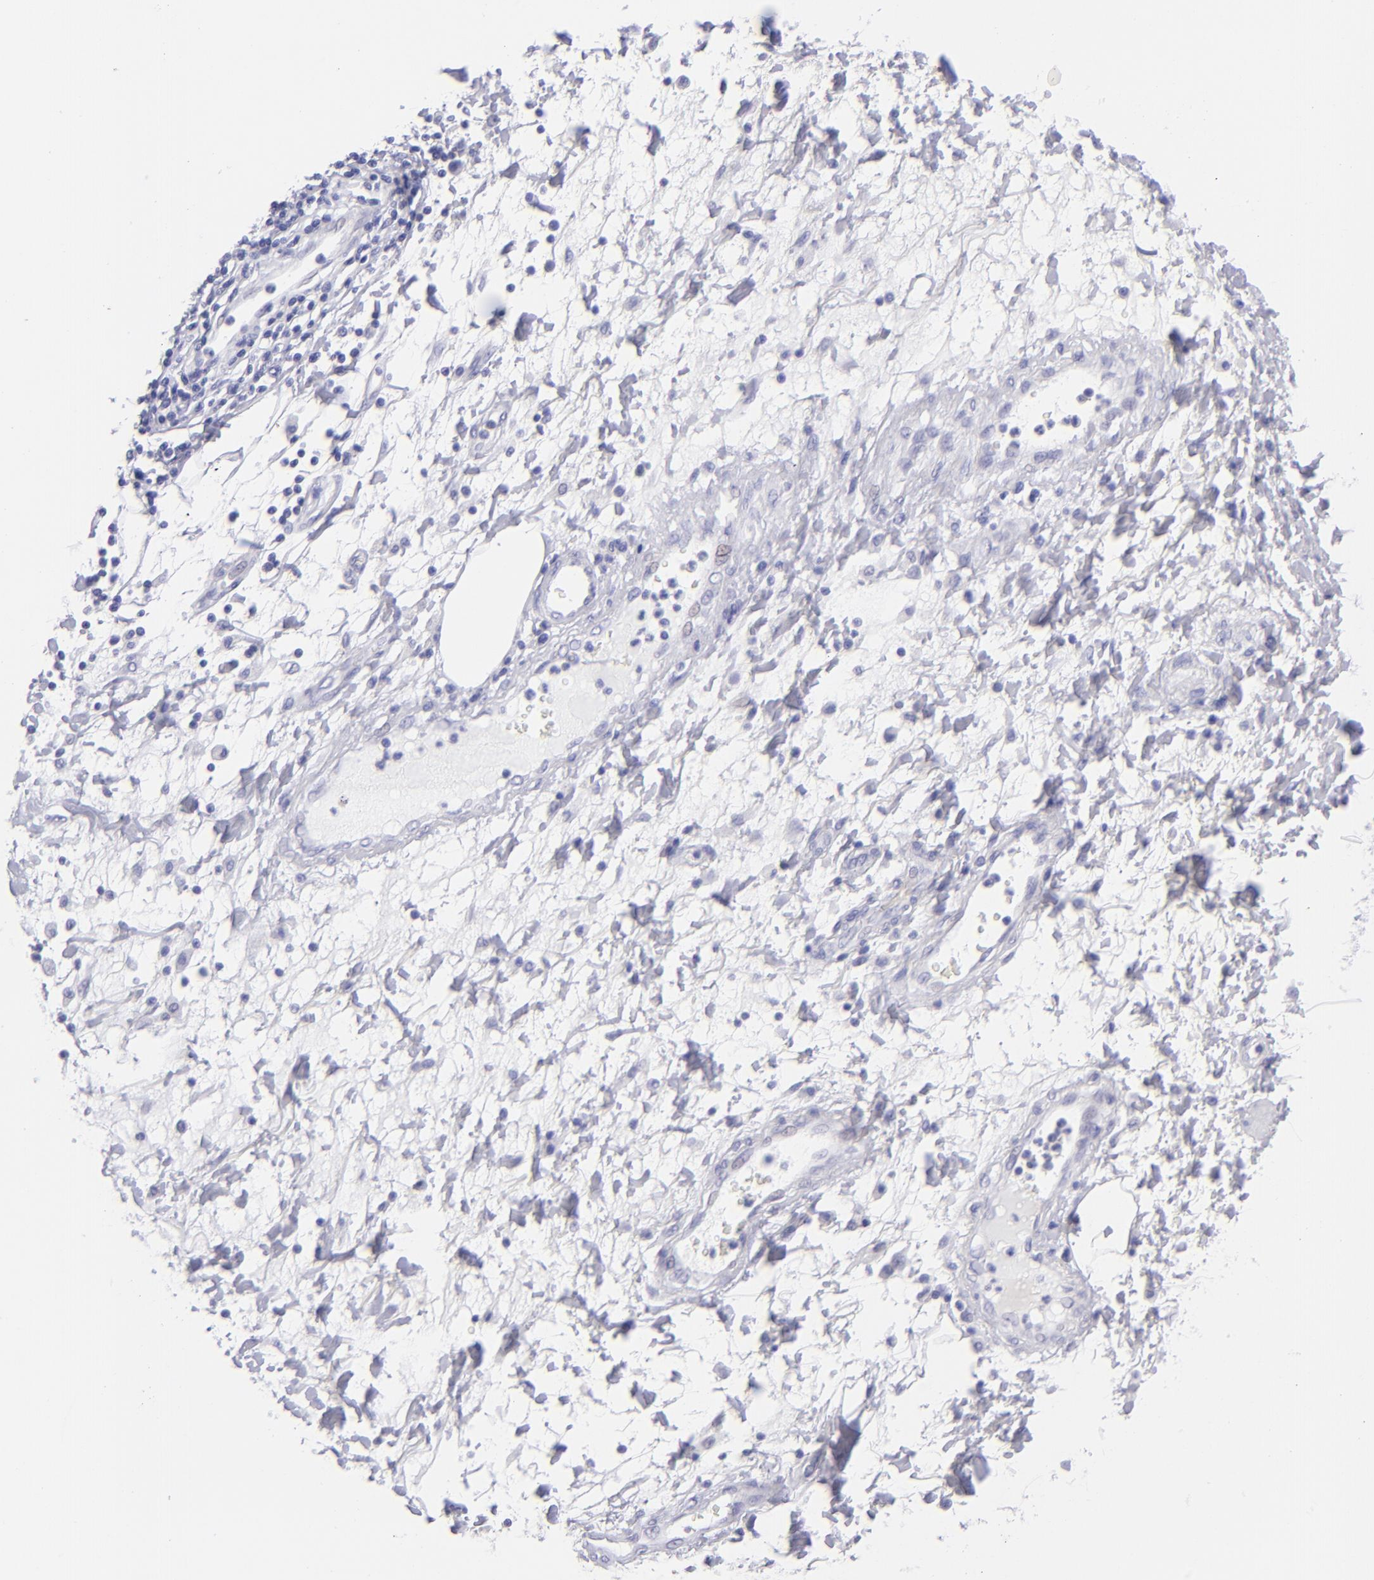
{"staining": {"intensity": "negative", "quantity": "none", "location": "none"}, "tissue": "stomach cancer", "cell_type": "Tumor cells", "image_type": "cancer", "snomed": [{"axis": "morphology", "description": "Adenocarcinoma, NOS"}, {"axis": "topography", "description": "Pancreas"}, {"axis": "topography", "description": "Stomach, upper"}], "caption": "Immunohistochemical staining of human stomach cancer (adenocarcinoma) reveals no significant staining in tumor cells. (DAB (3,3'-diaminobenzidine) IHC visualized using brightfield microscopy, high magnification).", "gene": "SLC1A3", "patient": {"sex": "male", "age": 77}}